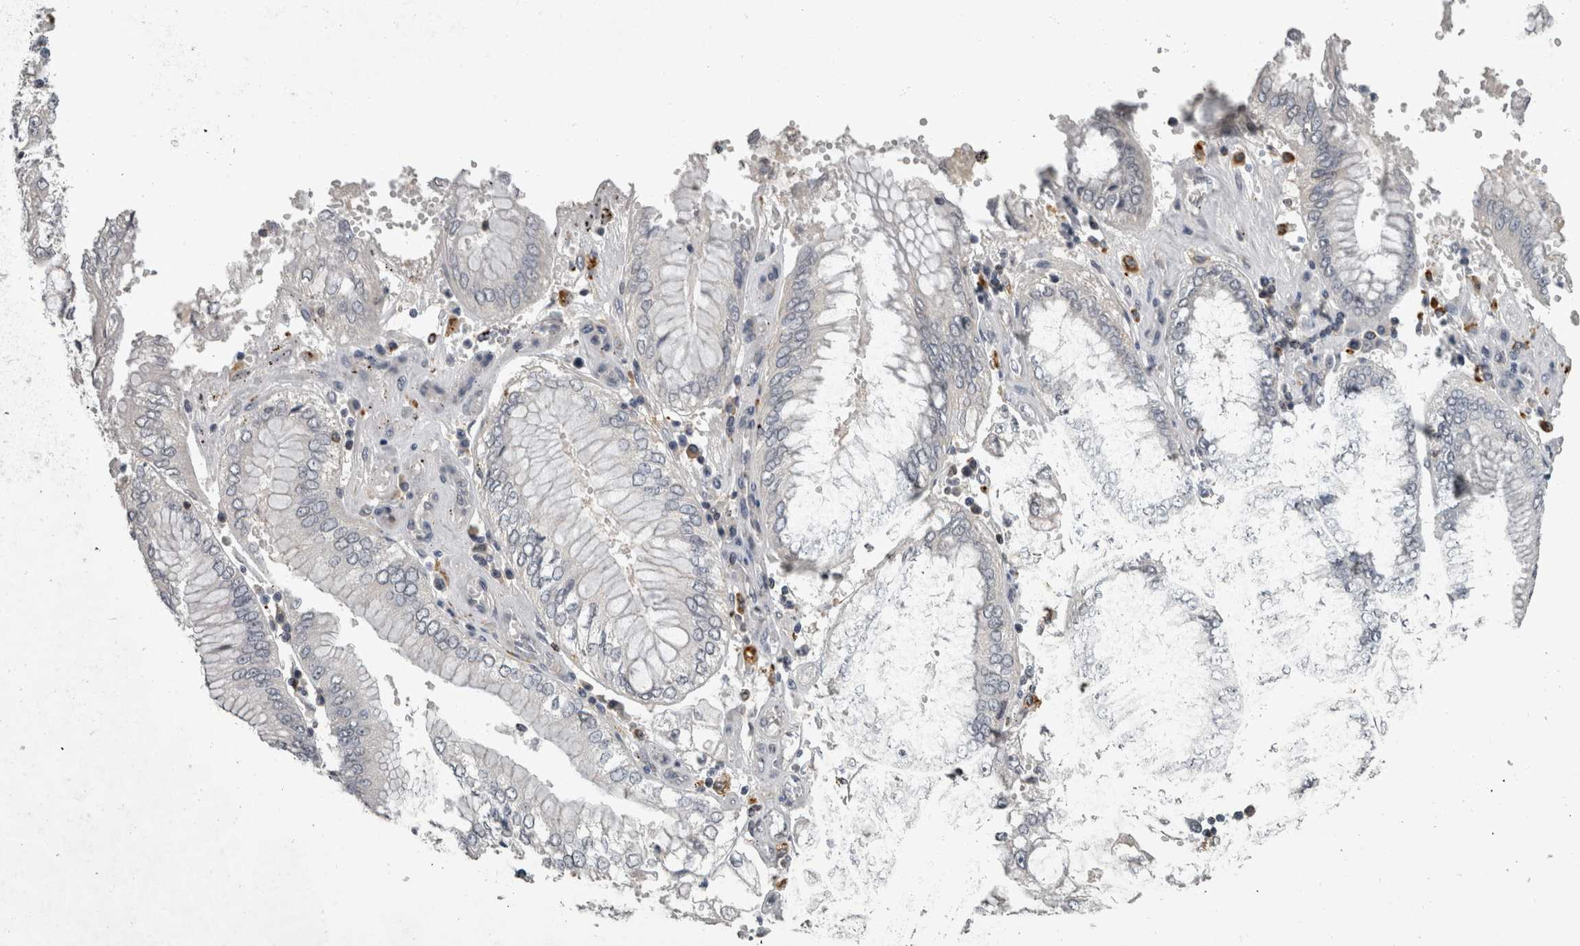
{"staining": {"intensity": "negative", "quantity": "none", "location": "none"}, "tissue": "stomach cancer", "cell_type": "Tumor cells", "image_type": "cancer", "snomed": [{"axis": "morphology", "description": "Adenocarcinoma, NOS"}, {"axis": "topography", "description": "Stomach"}], "caption": "An image of stomach adenocarcinoma stained for a protein shows no brown staining in tumor cells.", "gene": "NAAA", "patient": {"sex": "male", "age": 76}}